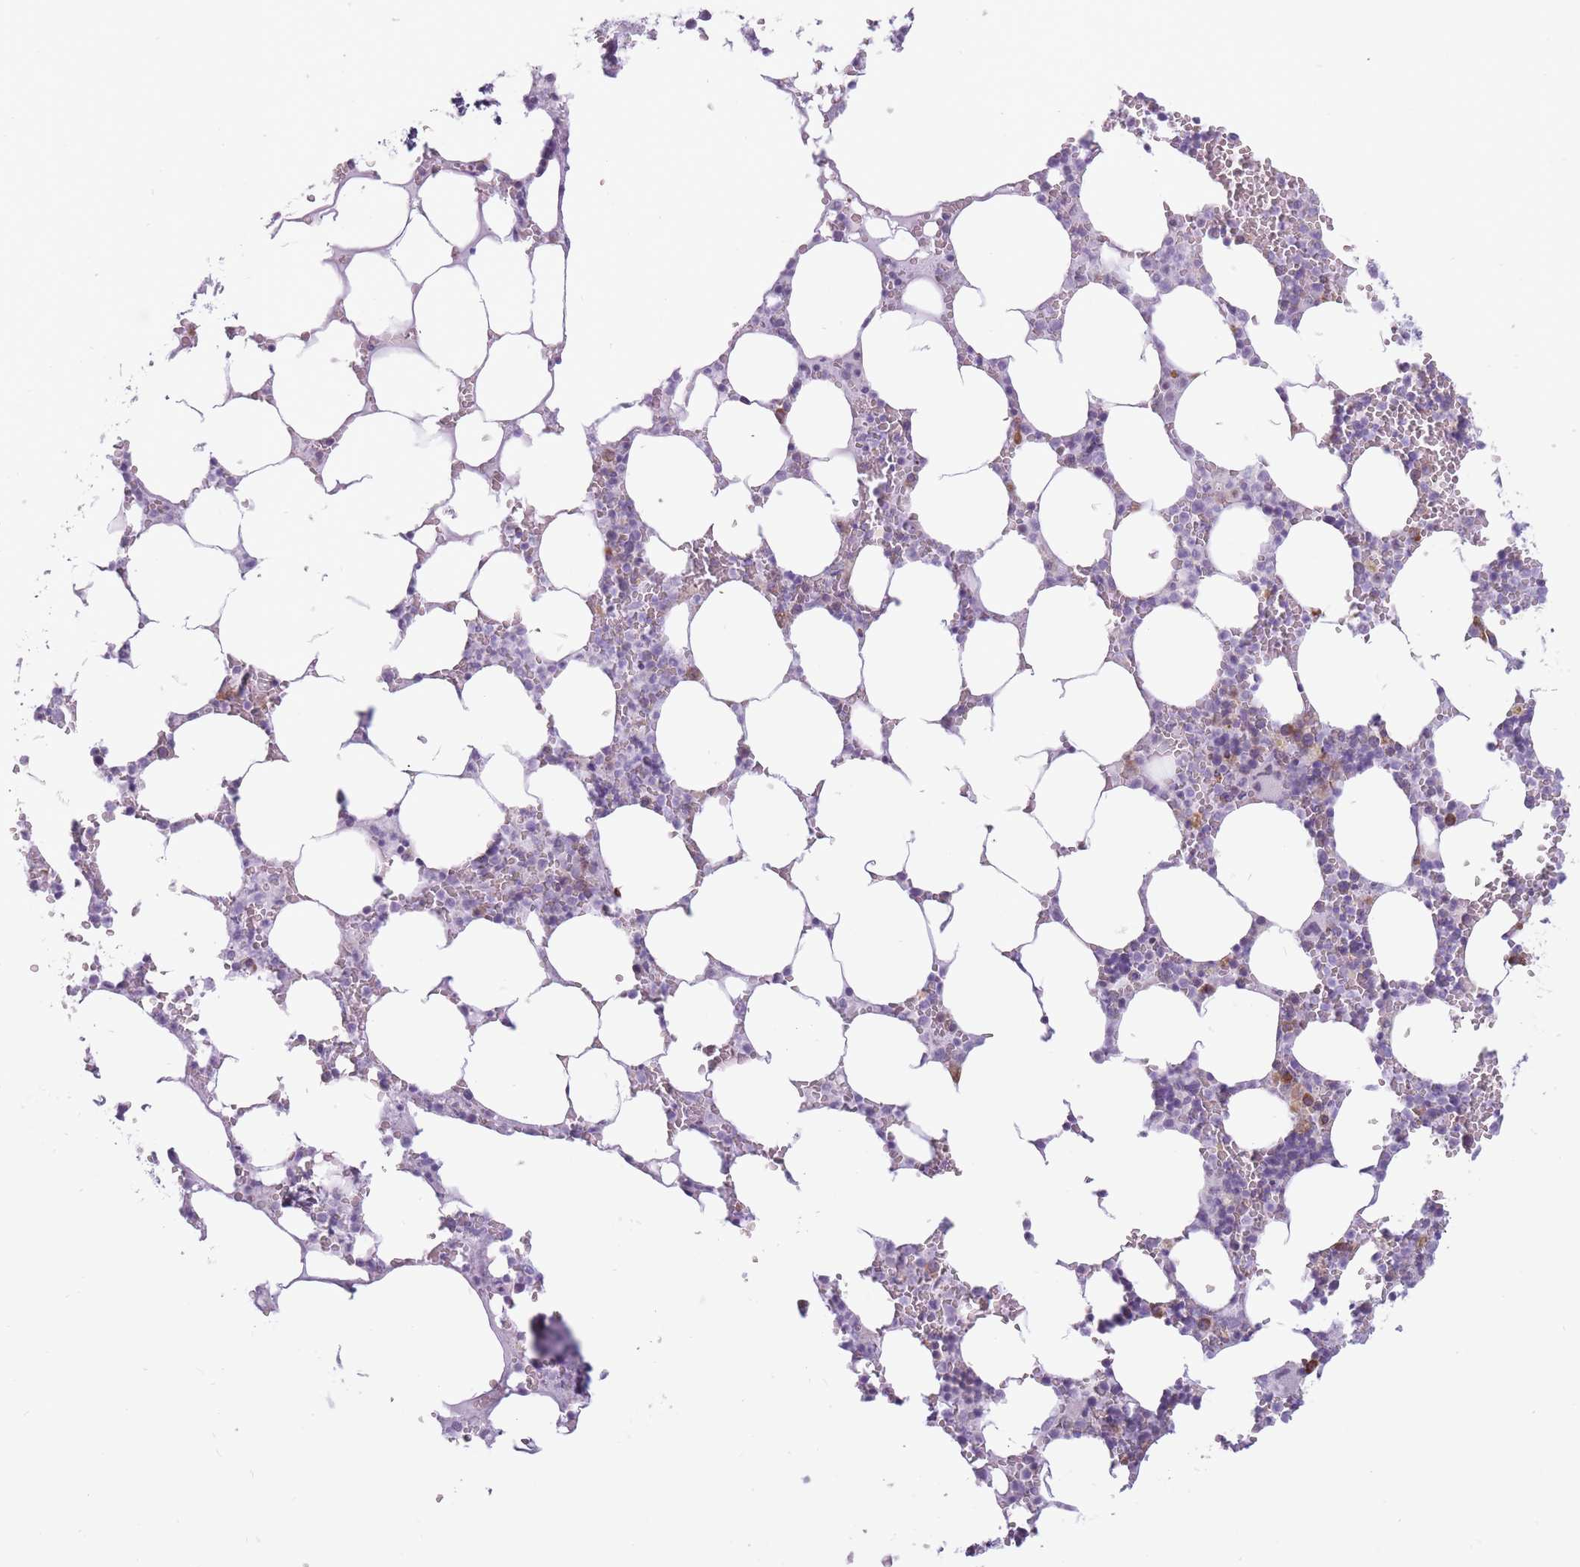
{"staining": {"intensity": "moderate", "quantity": "<25%", "location": "cytoplasmic/membranous"}, "tissue": "bone marrow", "cell_type": "Hematopoietic cells", "image_type": "normal", "snomed": [{"axis": "morphology", "description": "Normal tissue, NOS"}, {"axis": "topography", "description": "Bone marrow"}], "caption": "A micrograph of human bone marrow stained for a protein displays moderate cytoplasmic/membranous brown staining in hematopoietic cells.", "gene": "RPL18", "patient": {"sex": "male", "age": 54}}